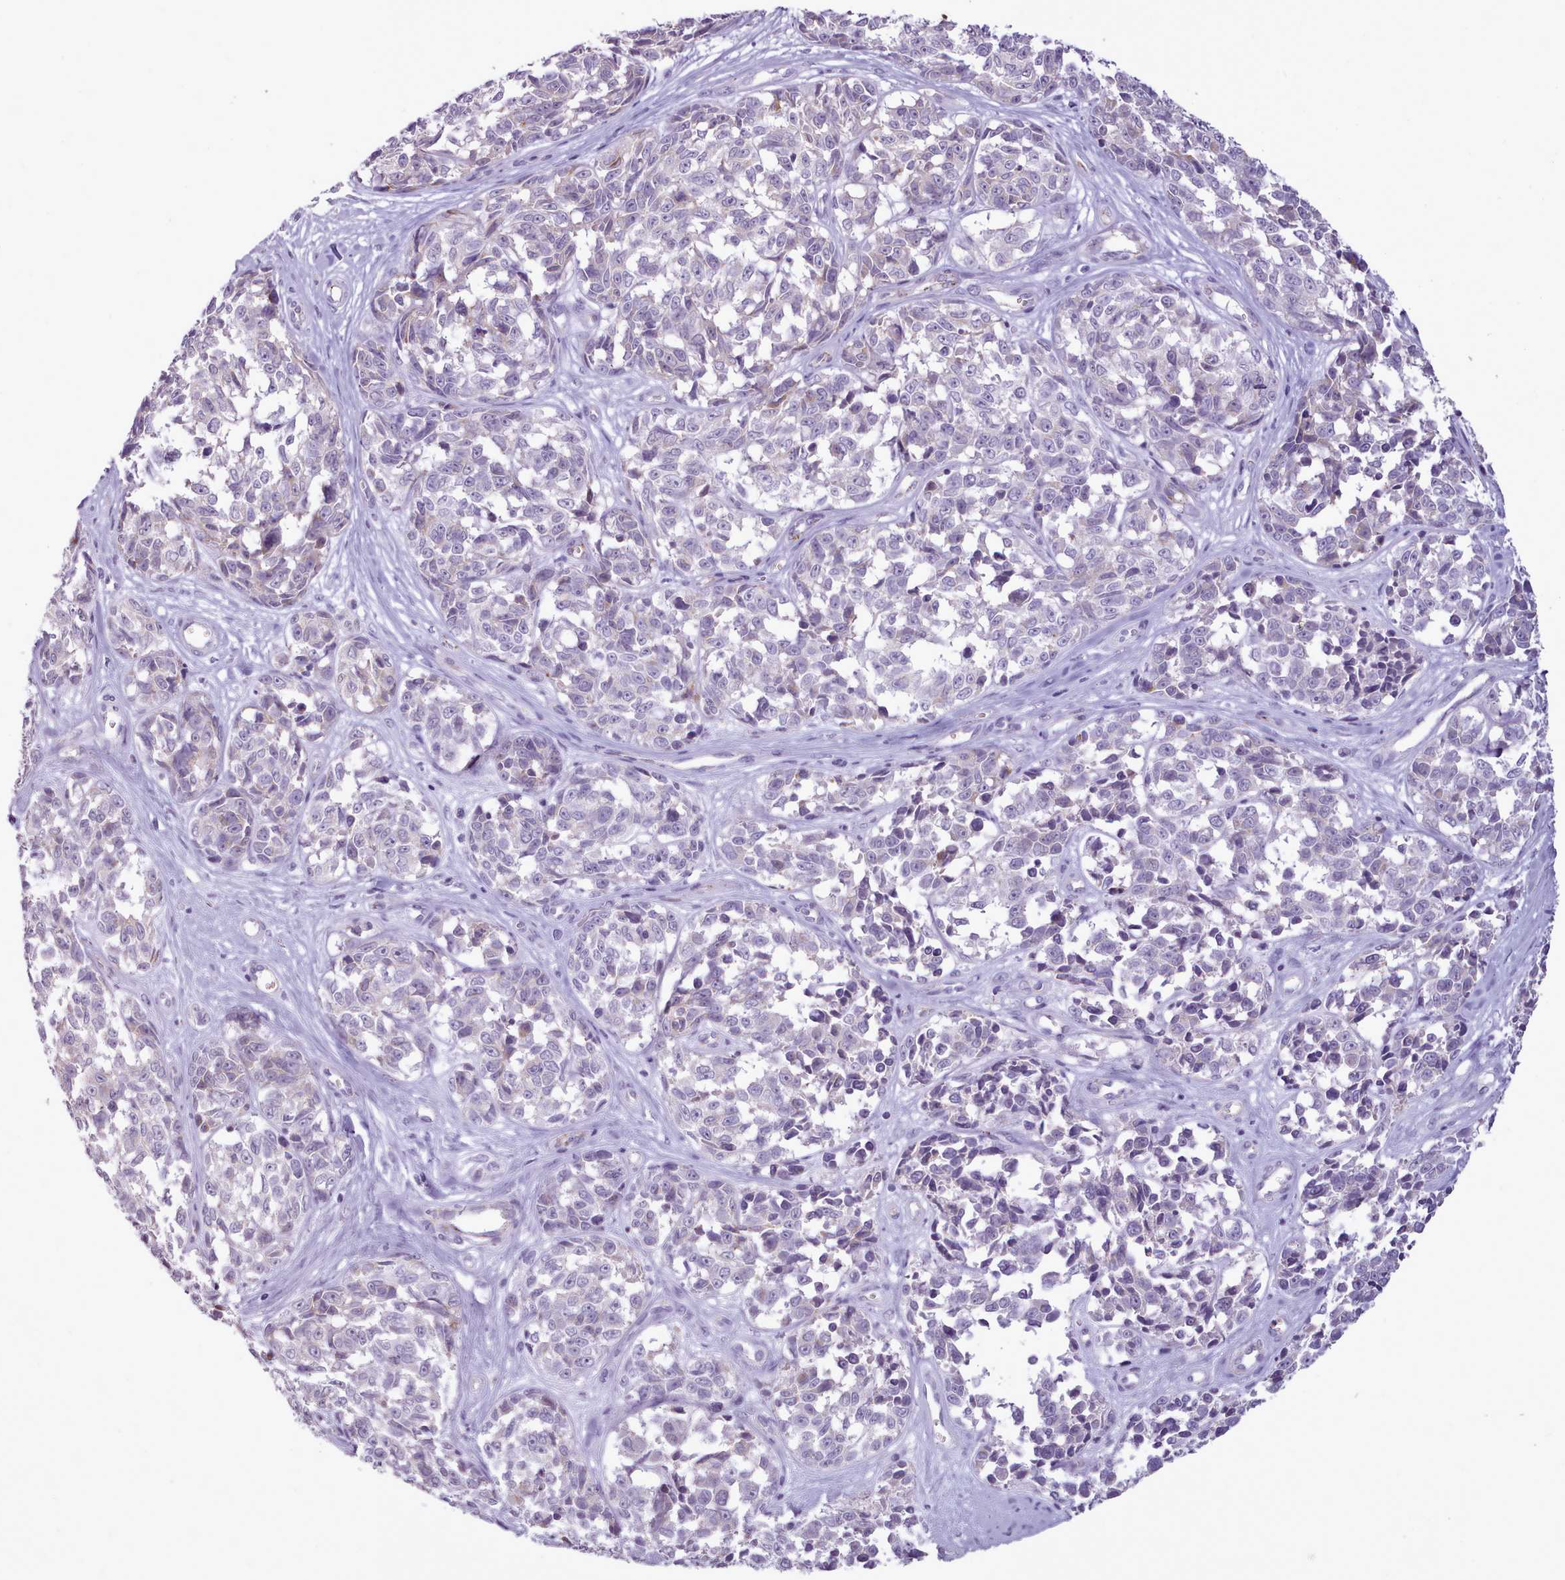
{"staining": {"intensity": "moderate", "quantity": "<25%", "location": "cytoplasmic/membranous"}, "tissue": "melanoma", "cell_type": "Tumor cells", "image_type": "cancer", "snomed": [{"axis": "morphology", "description": "Normal tissue, NOS"}, {"axis": "morphology", "description": "Malignant melanoma, NOS"}, {"axis": "topography", "description": "Skin"}], "caption": "Malignant melanoma stained with a protein marker shows moderate staining in tumor cells.", "gene": "ATRAID", "patient": {"sex": "female", "age": 64}}